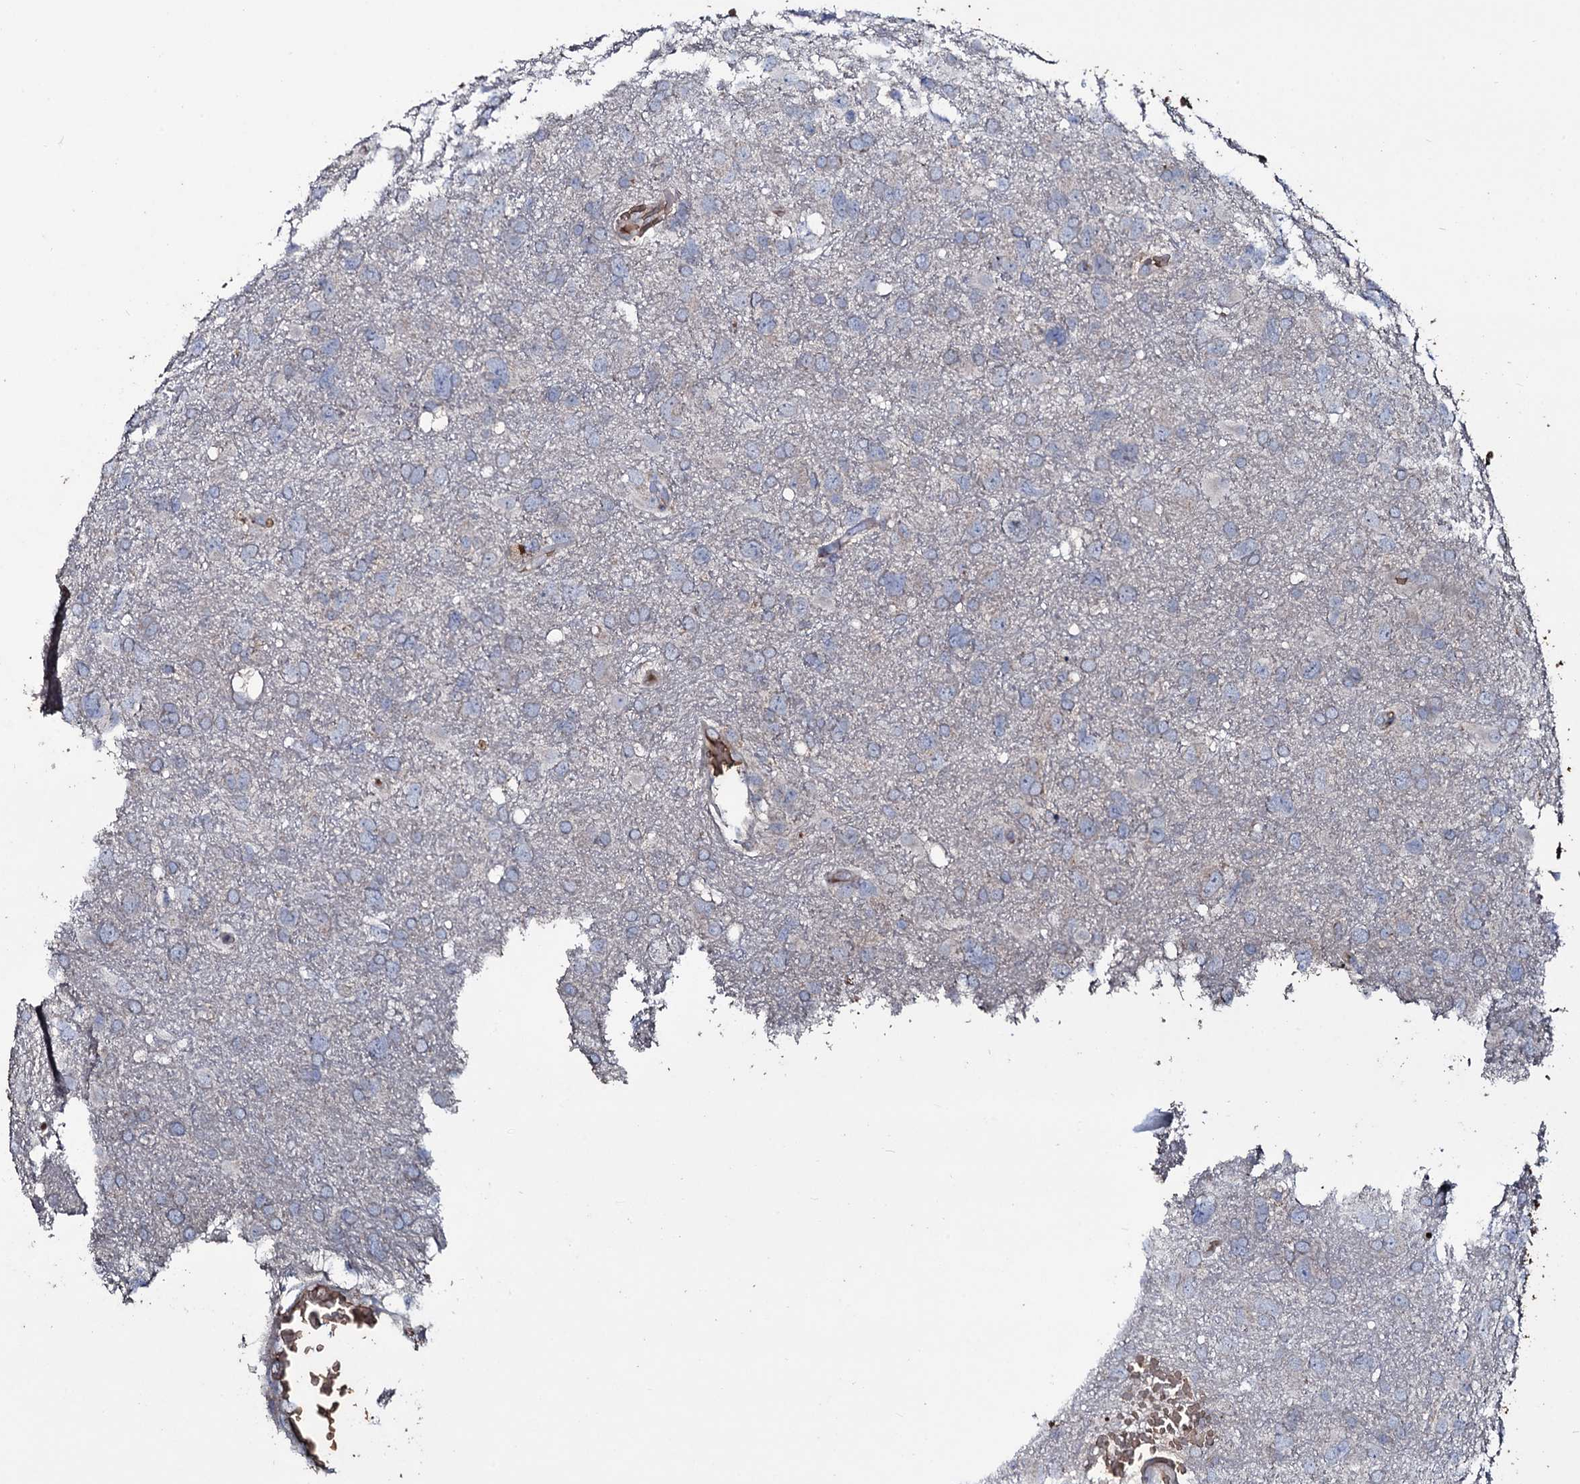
{"staining": {"intensity": "negative", "quantity": "none", "location": "none"}, "tissue": "glioma", "cell_type": "Tumor cells", "image_type": "cancer", "snomed": [{"axis": "morphology", "description": "Glioma, malignant, High grade"}, {"axis": "topography", "description": "Brain"}], "caption": "Immunohistochemical staining of human malignant glioma (high-grade) shows no significant positivity in tumor cells.", "gene": "ZSWIM8", "patient": {"sex": "male", "age": 61}}